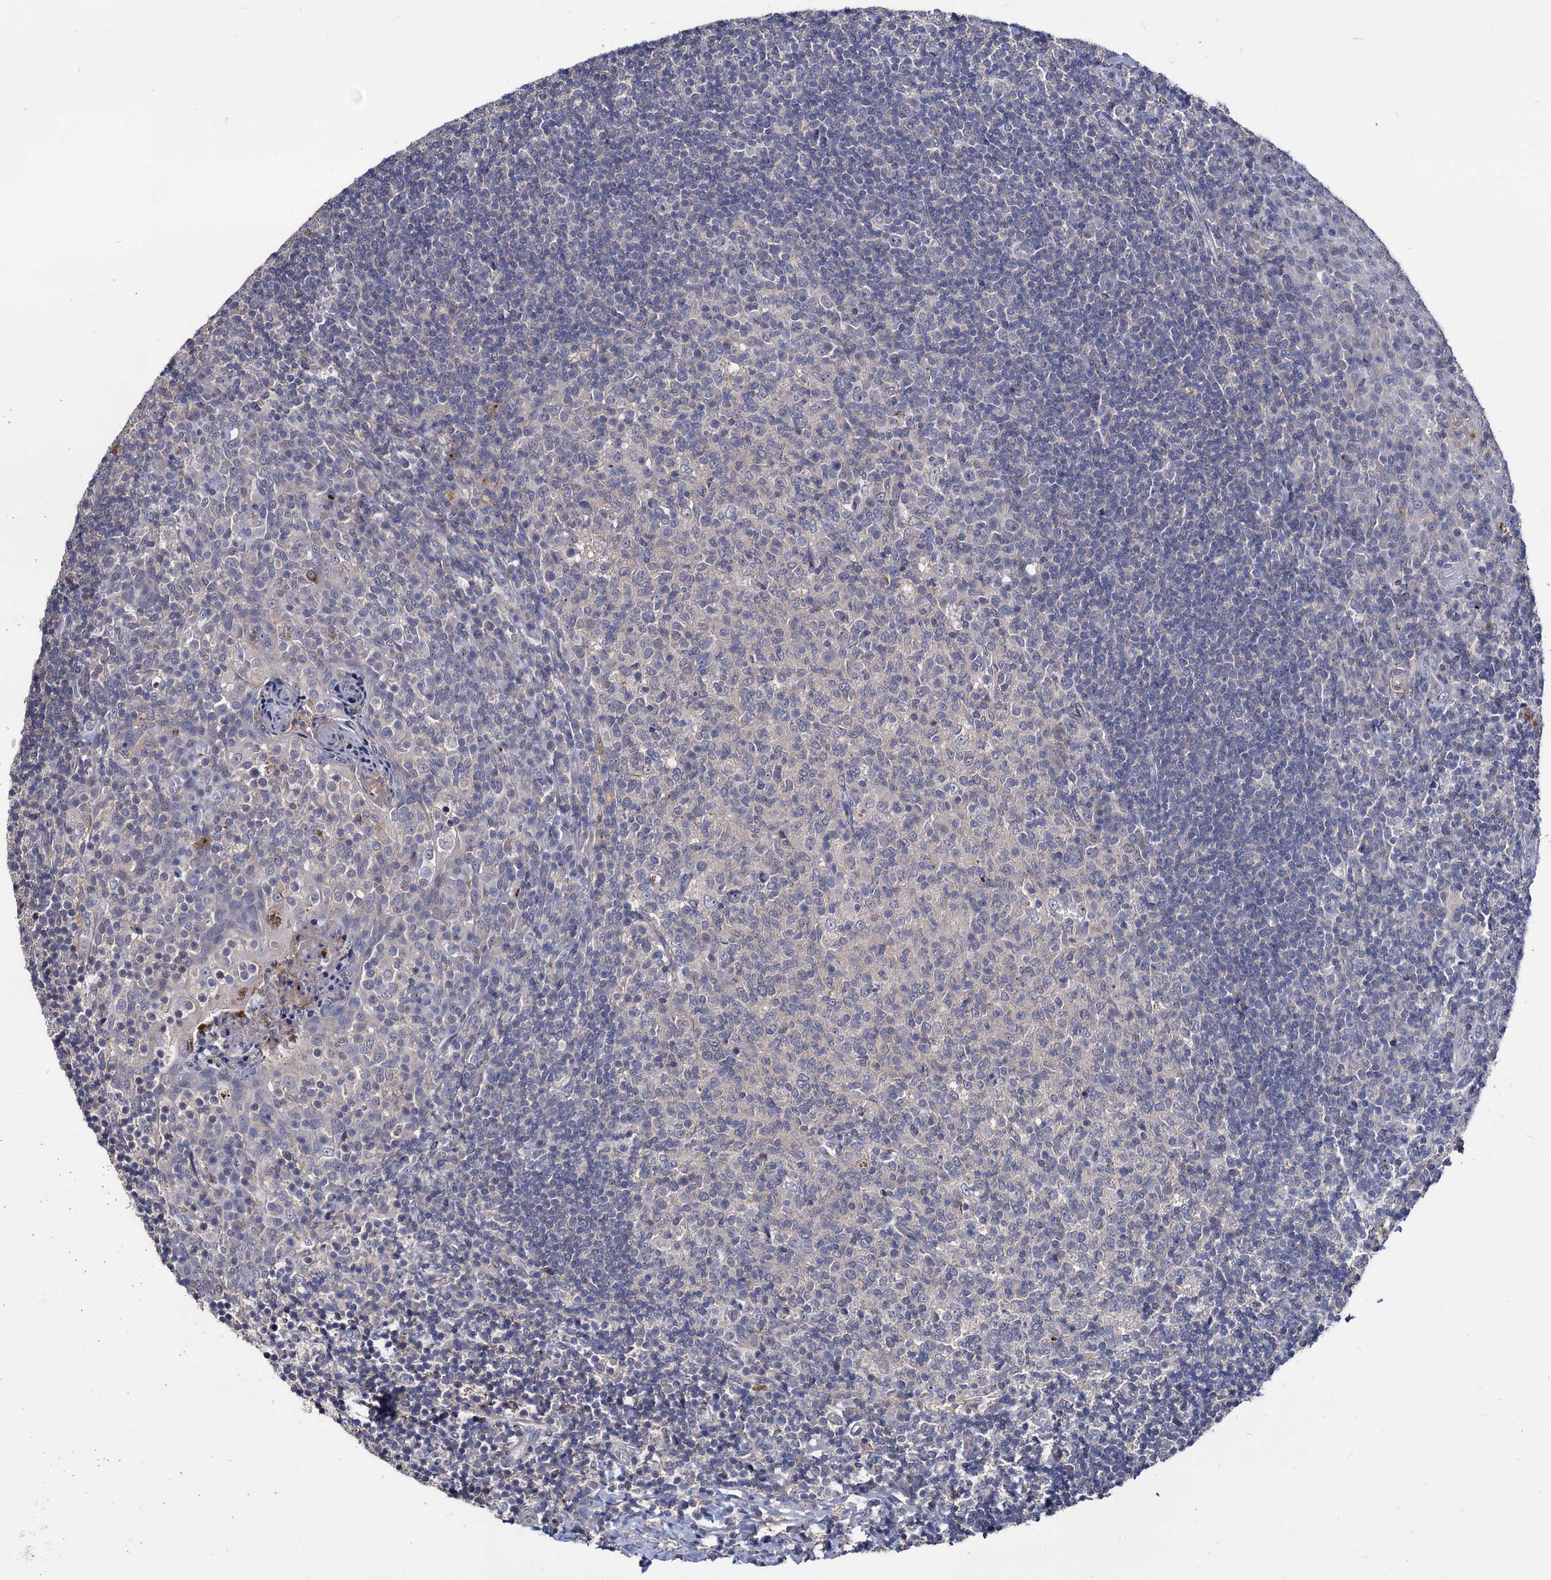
{"staining": {"intensity": "negative", "quantity": "none", "location": "none"}, "tissue": "tonsil", "cell_type": "Germinal center cells", "image_type": "normal", "snomed": [{"axis": "morphology", "description": "Normal tissue, NOS"}, {"axis": "topography", "description": "Tonsil"}], "caption": "High power microscopy image of an IHC histopathology image of normal tonsil, revealing no significant expression in germinal center cells. (DAB immunohistochemistry (IHC) visualized using brightfield microscopy, high magnification).", "gene": "ESD", "patient": {"sex": "female", "age": 10}}